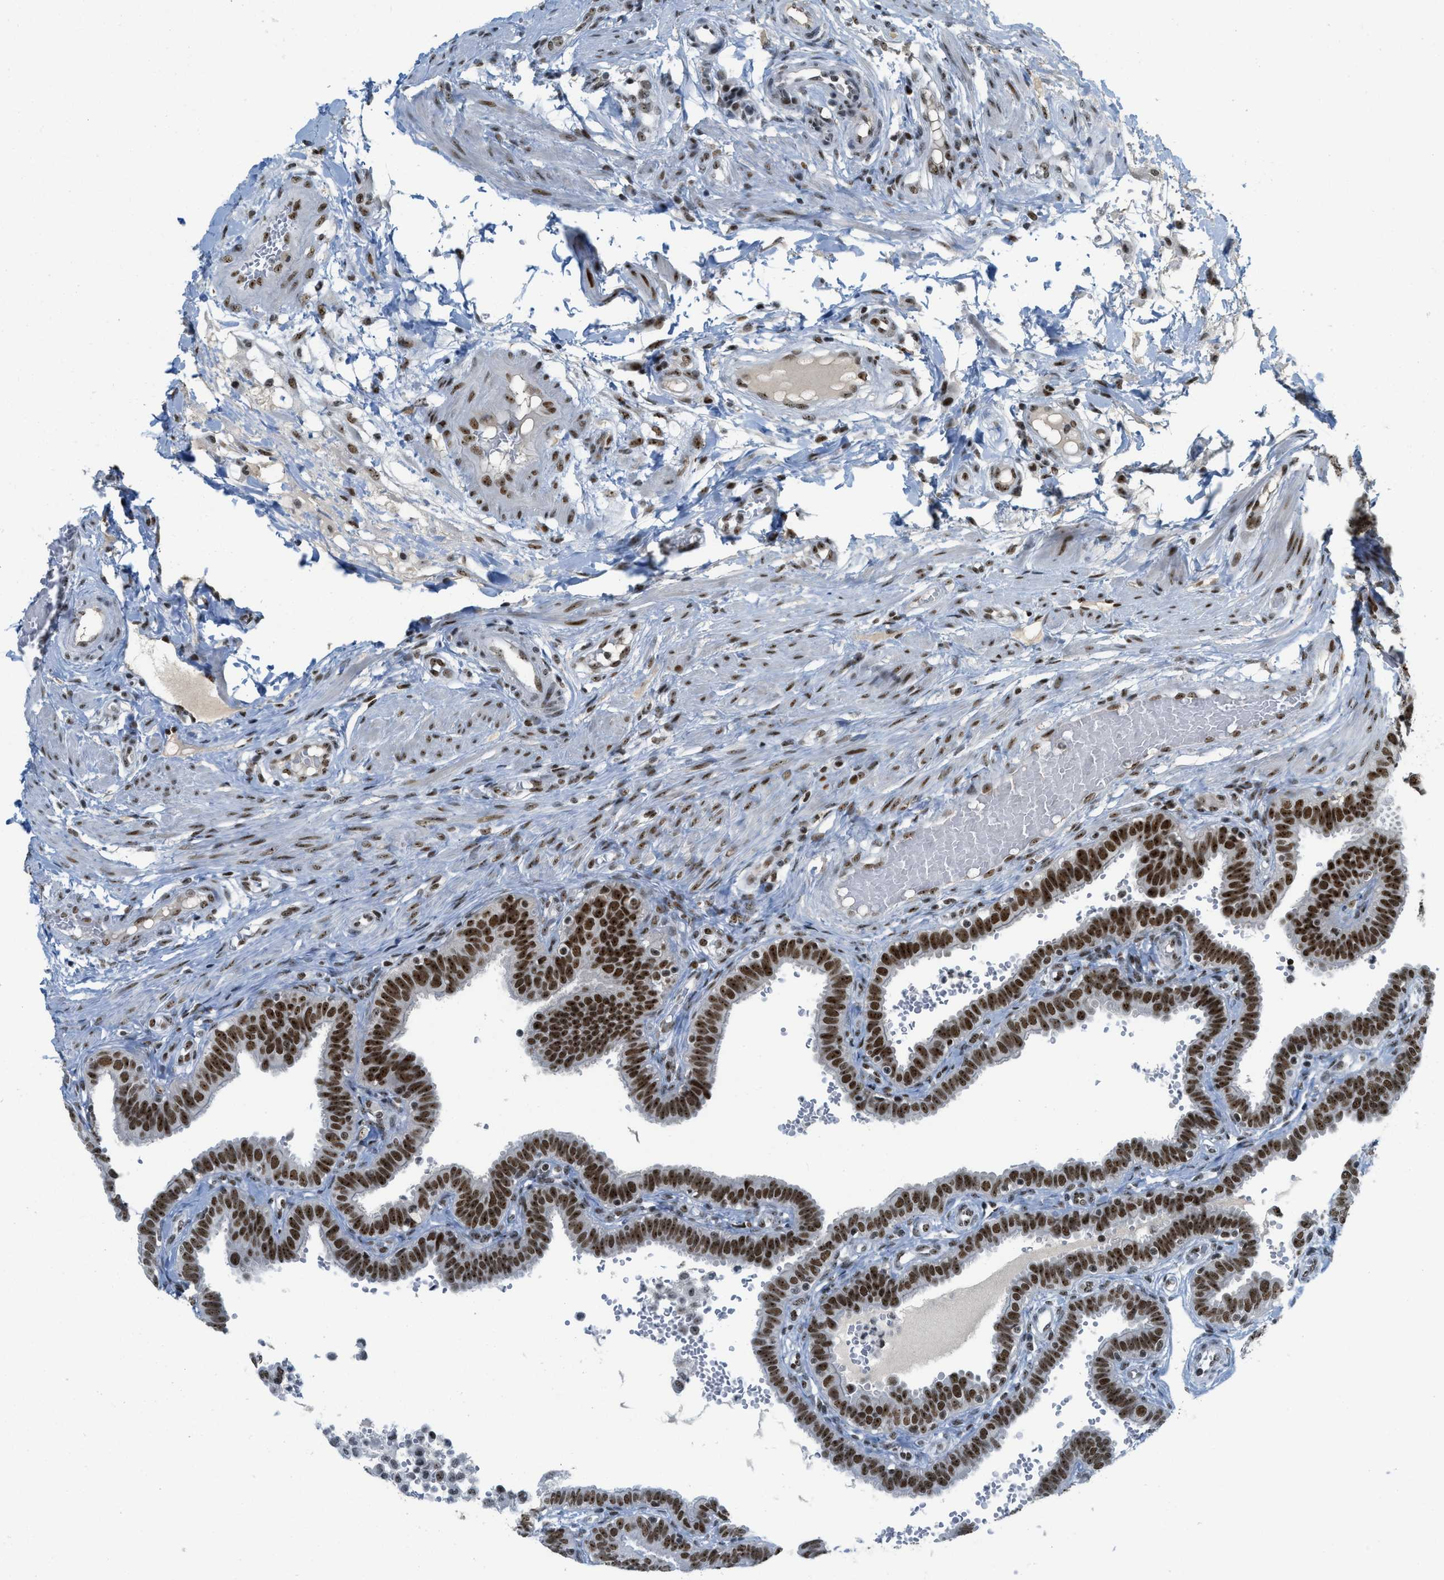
{"staining": {"intensity": "strong", "quantity": ">75%", "location": "nuclear"}, "tissue": "fallopian tube", "cell_type": "Glandular cells", "image_type": "normal", "snomed": [{"axis": "morphology", "description": "Normal tissue, NOS"}, {"axis": "topography", "description": "Fallopian tube"}, {"axis": "topography", "description": "Placenta"}], "caption": "Protein positivity by IHC reveals strong nuclear positivity in about >75% of glandular cells in normal fallopian tube.", "gene": "URB1", "patient": {"sex": "female", "age": 34}}